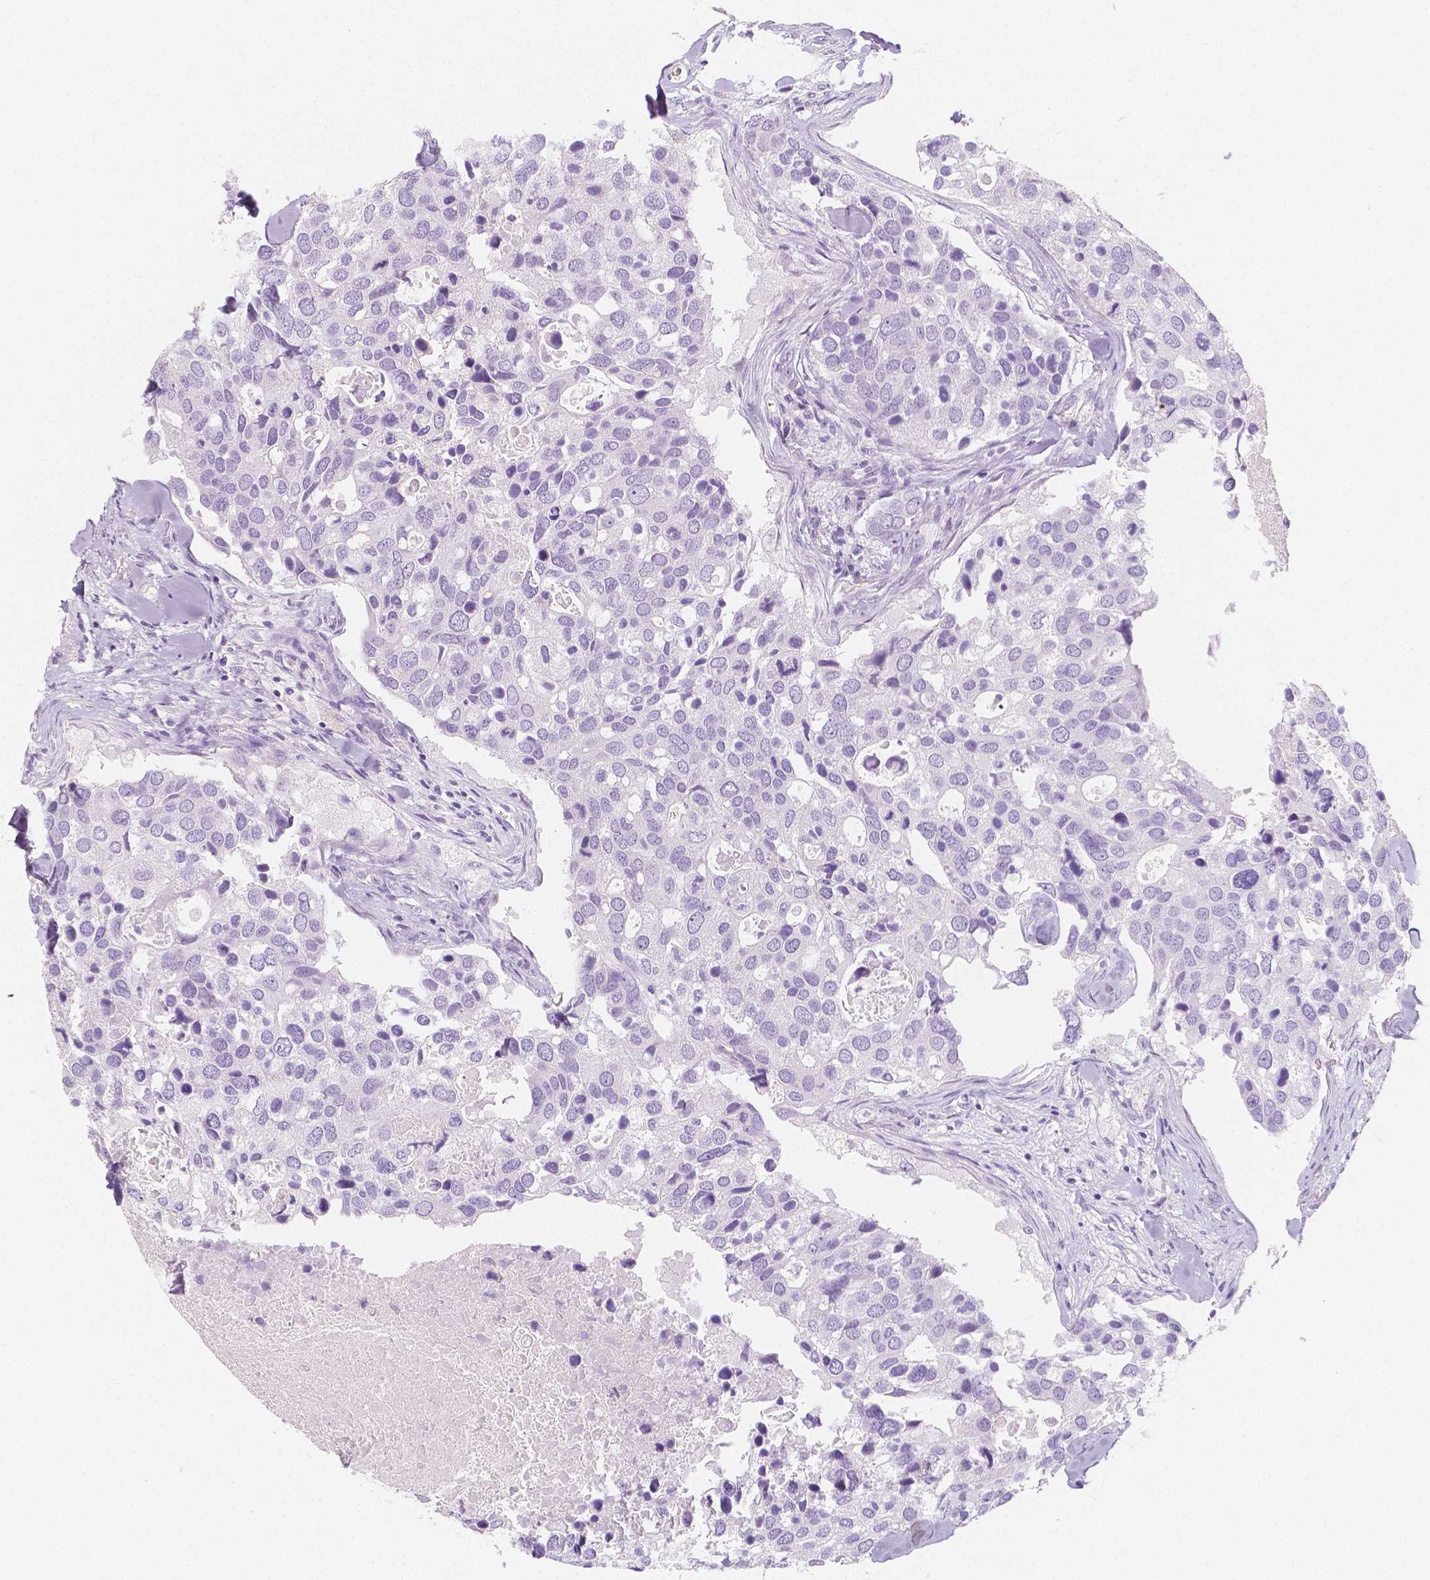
{"staining": {"intensity": "negative", "quantity": "none", "location": "none"}, "tissue": "breast cancer", "cell_type": "Tumor cells", "image_type": "cancer", "snomed": [{"axis": "morphology", "description": "Duct carcinoma"}, {"axis": "topography", "description": "Breast"}], "caption": "Protein analysis of breast intraductal carcinoma reveals no significant expression in tumor cells.", "gene": "MAP1A", "patient": {"sex": "female", "age": 83}}